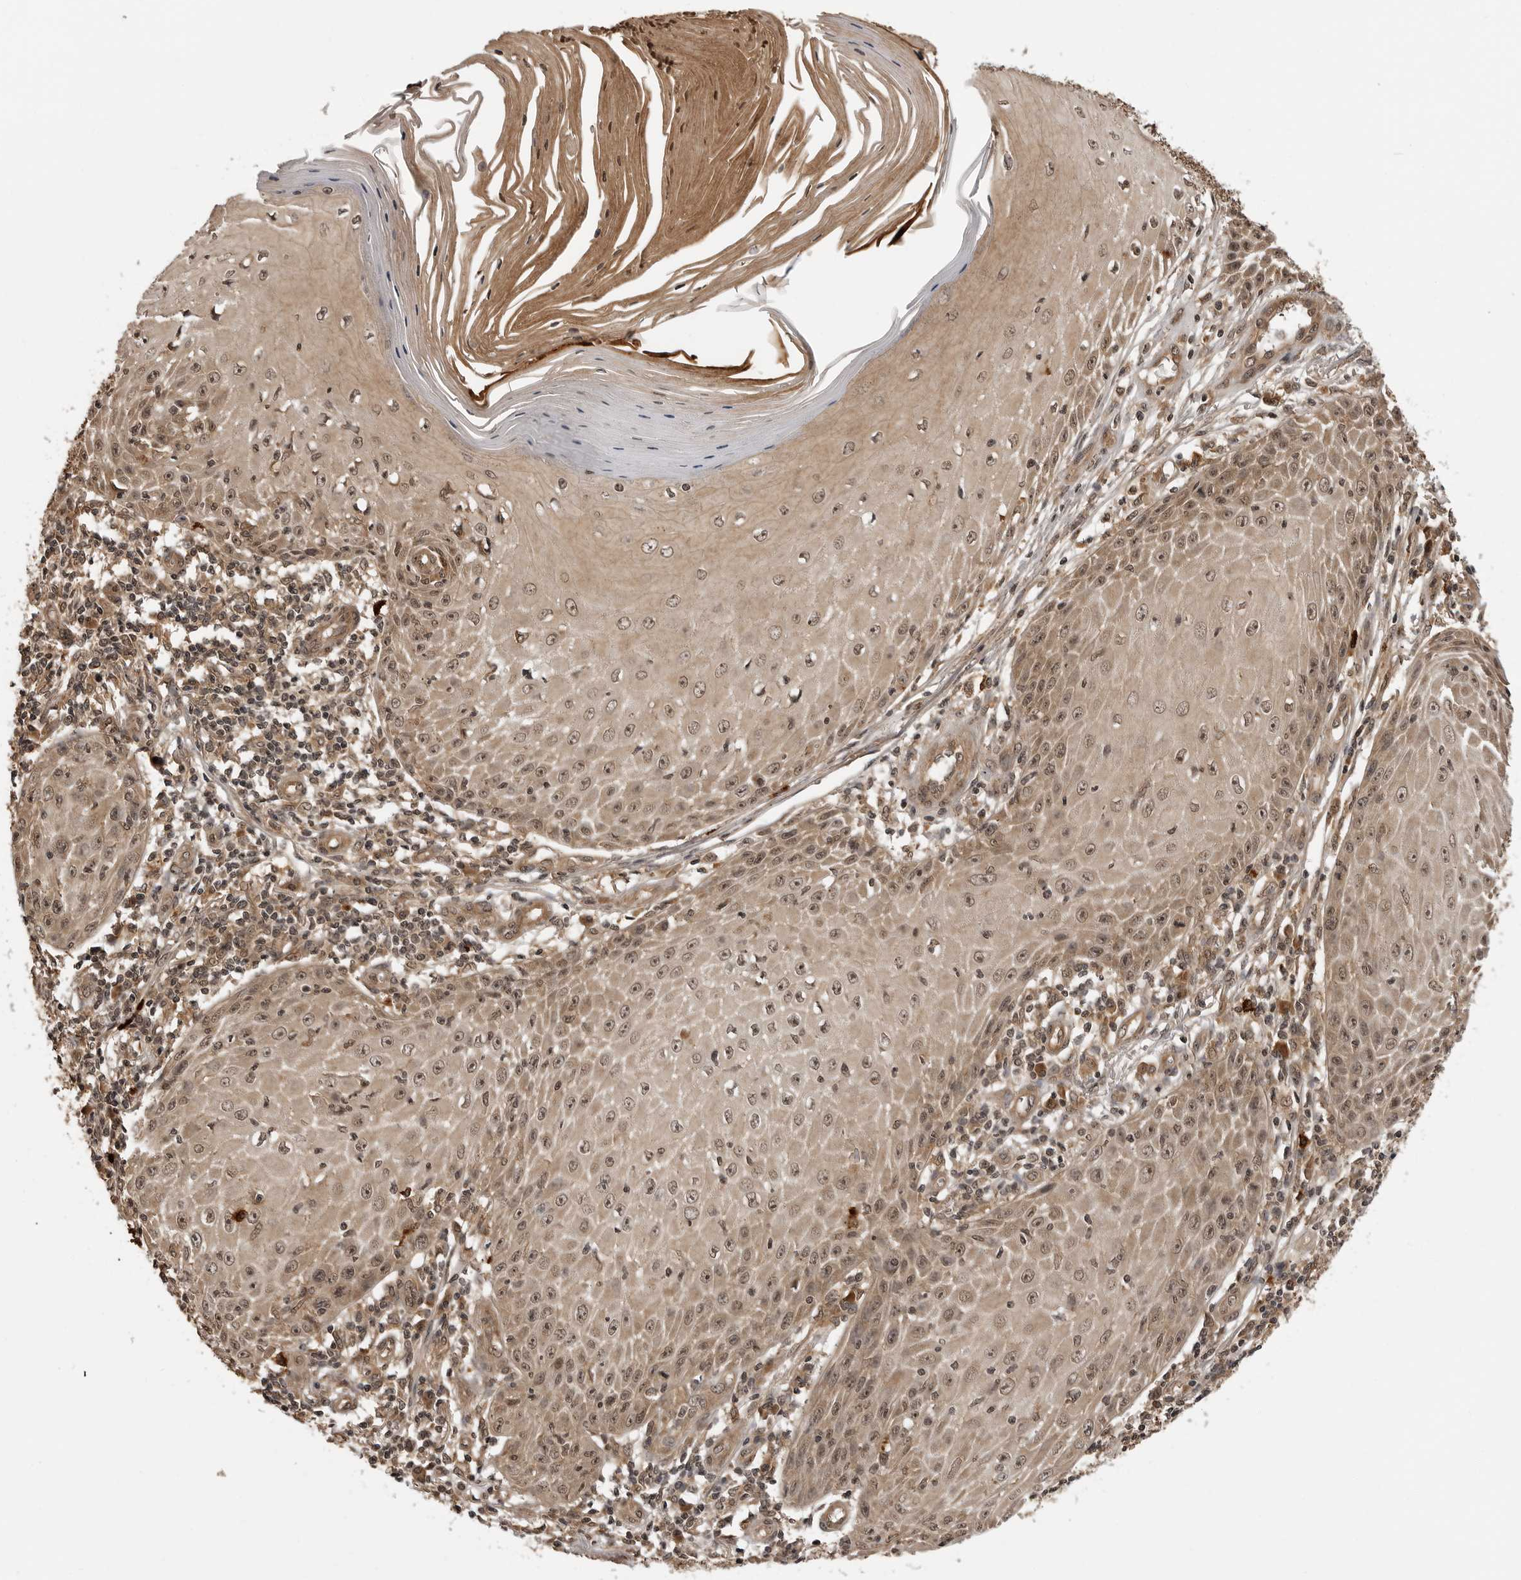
{"staining": {"intensity": "moderate", "quantity": ">75%", "location": "cytoplasmic/membranous,nuclear"}, "tissue": "skin cancer", "cell_type": "Tumor cells", "image_type": "cancer", "snomed": [{"axis": "morphology", "description": "Squamous cell carcinoma, NOS"}, {"axis": "topography", "description": "Skin"}], "caption": "Moderate cytoplasmic/membranous and nuclear positivity is appreciated in approximately >75% of tumor cells in skin cancer (squamous cell carcinoma).", "gene": "IL24", "patient": {"sex": "female", "age": 73}}